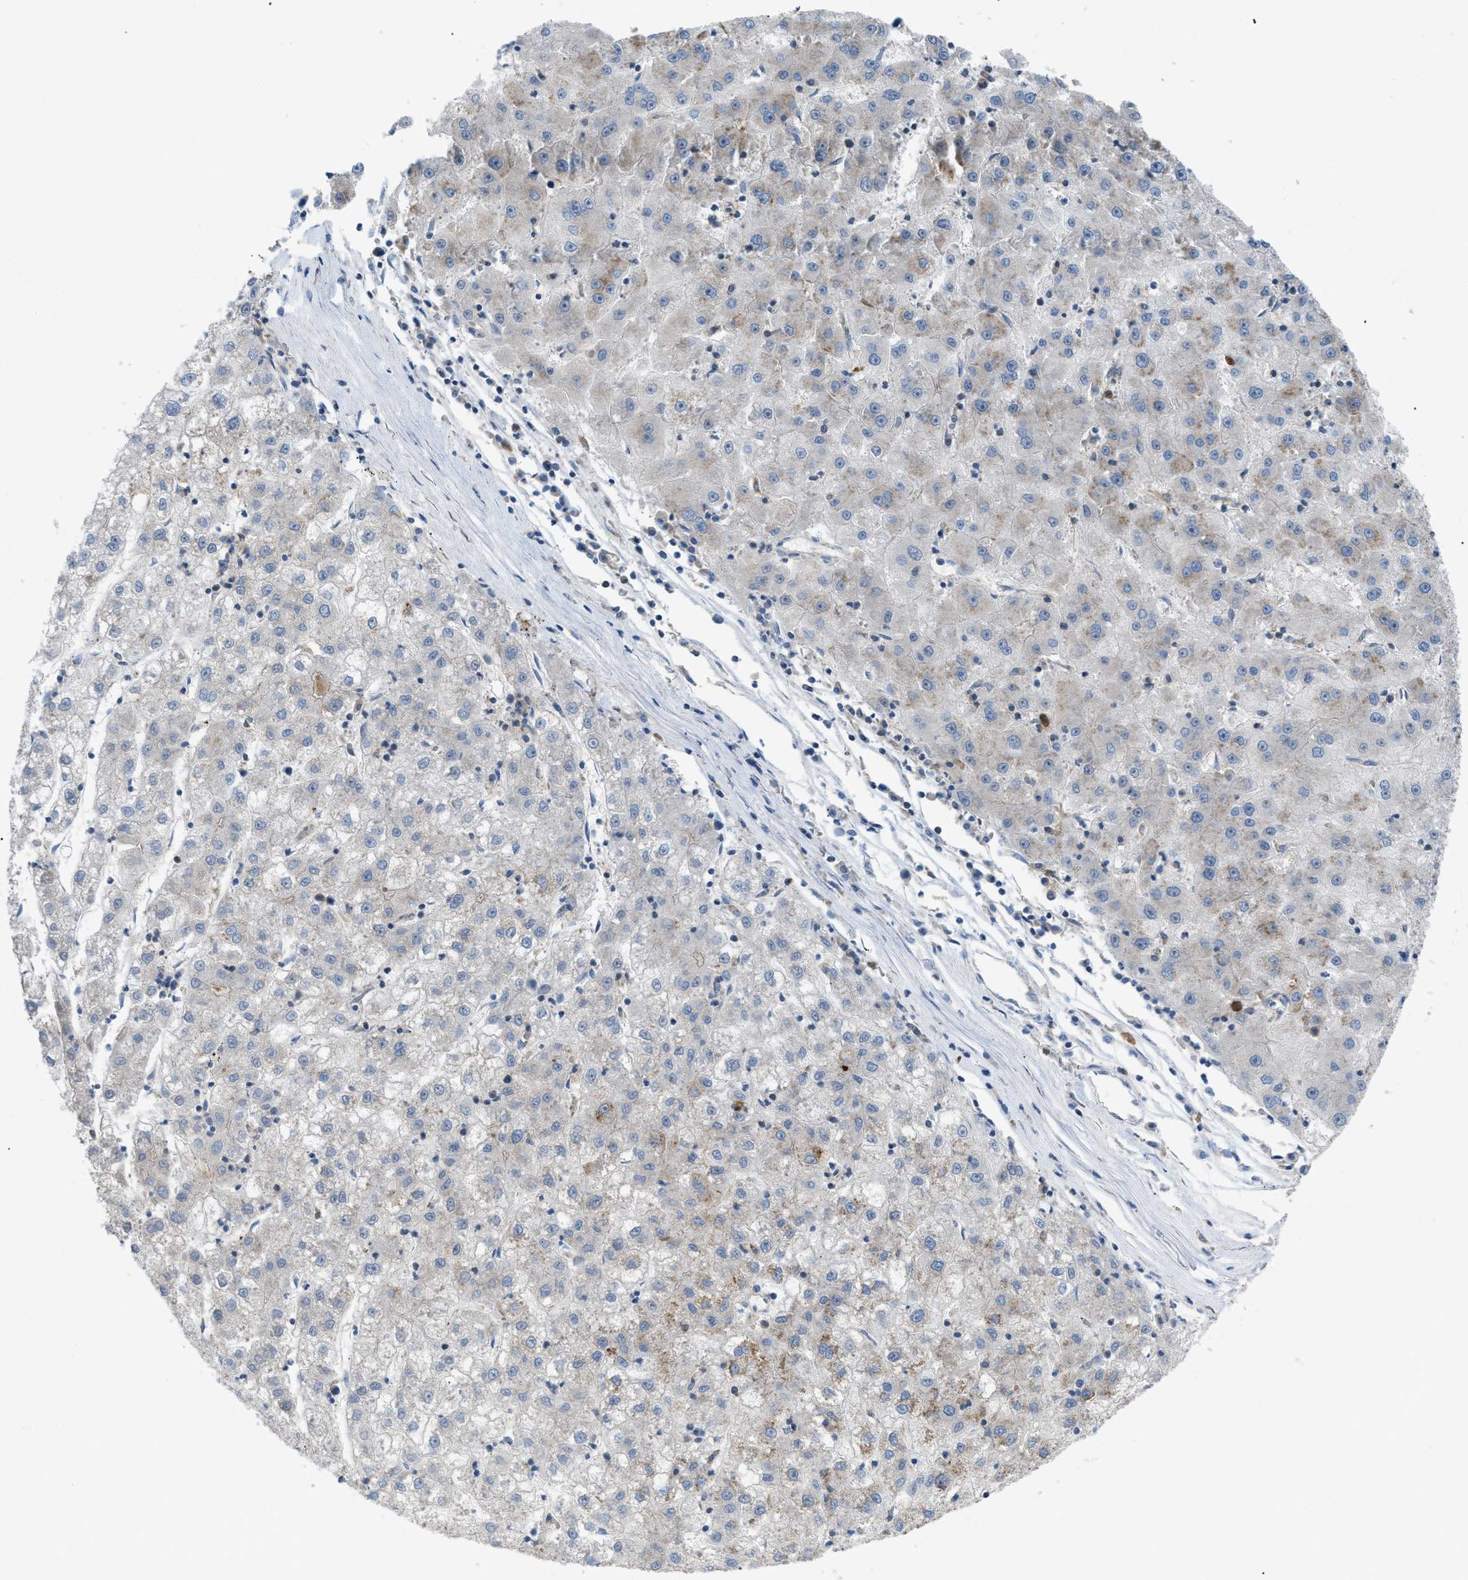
{"staining": {"intensity": "weak", "quantity": "25%-75%", "location": "cytoplasmic/membranous"}, "tissue": "liver cancer", "cell_type": "Tumor cells", "image_type": "cancer", "snomed": [{"axis": "morphology", "description": "Carcinoma, Hepatocellular, NOS"}, {"axis": "topography", "description": "Liver"}], "caption": "A brown stain highlights weak cytoplasmic/membranous staining of a protein in liver cancer tumor cells.", "gene": "ATP2A3", "patient": {"sex": "male", "age": 72}}